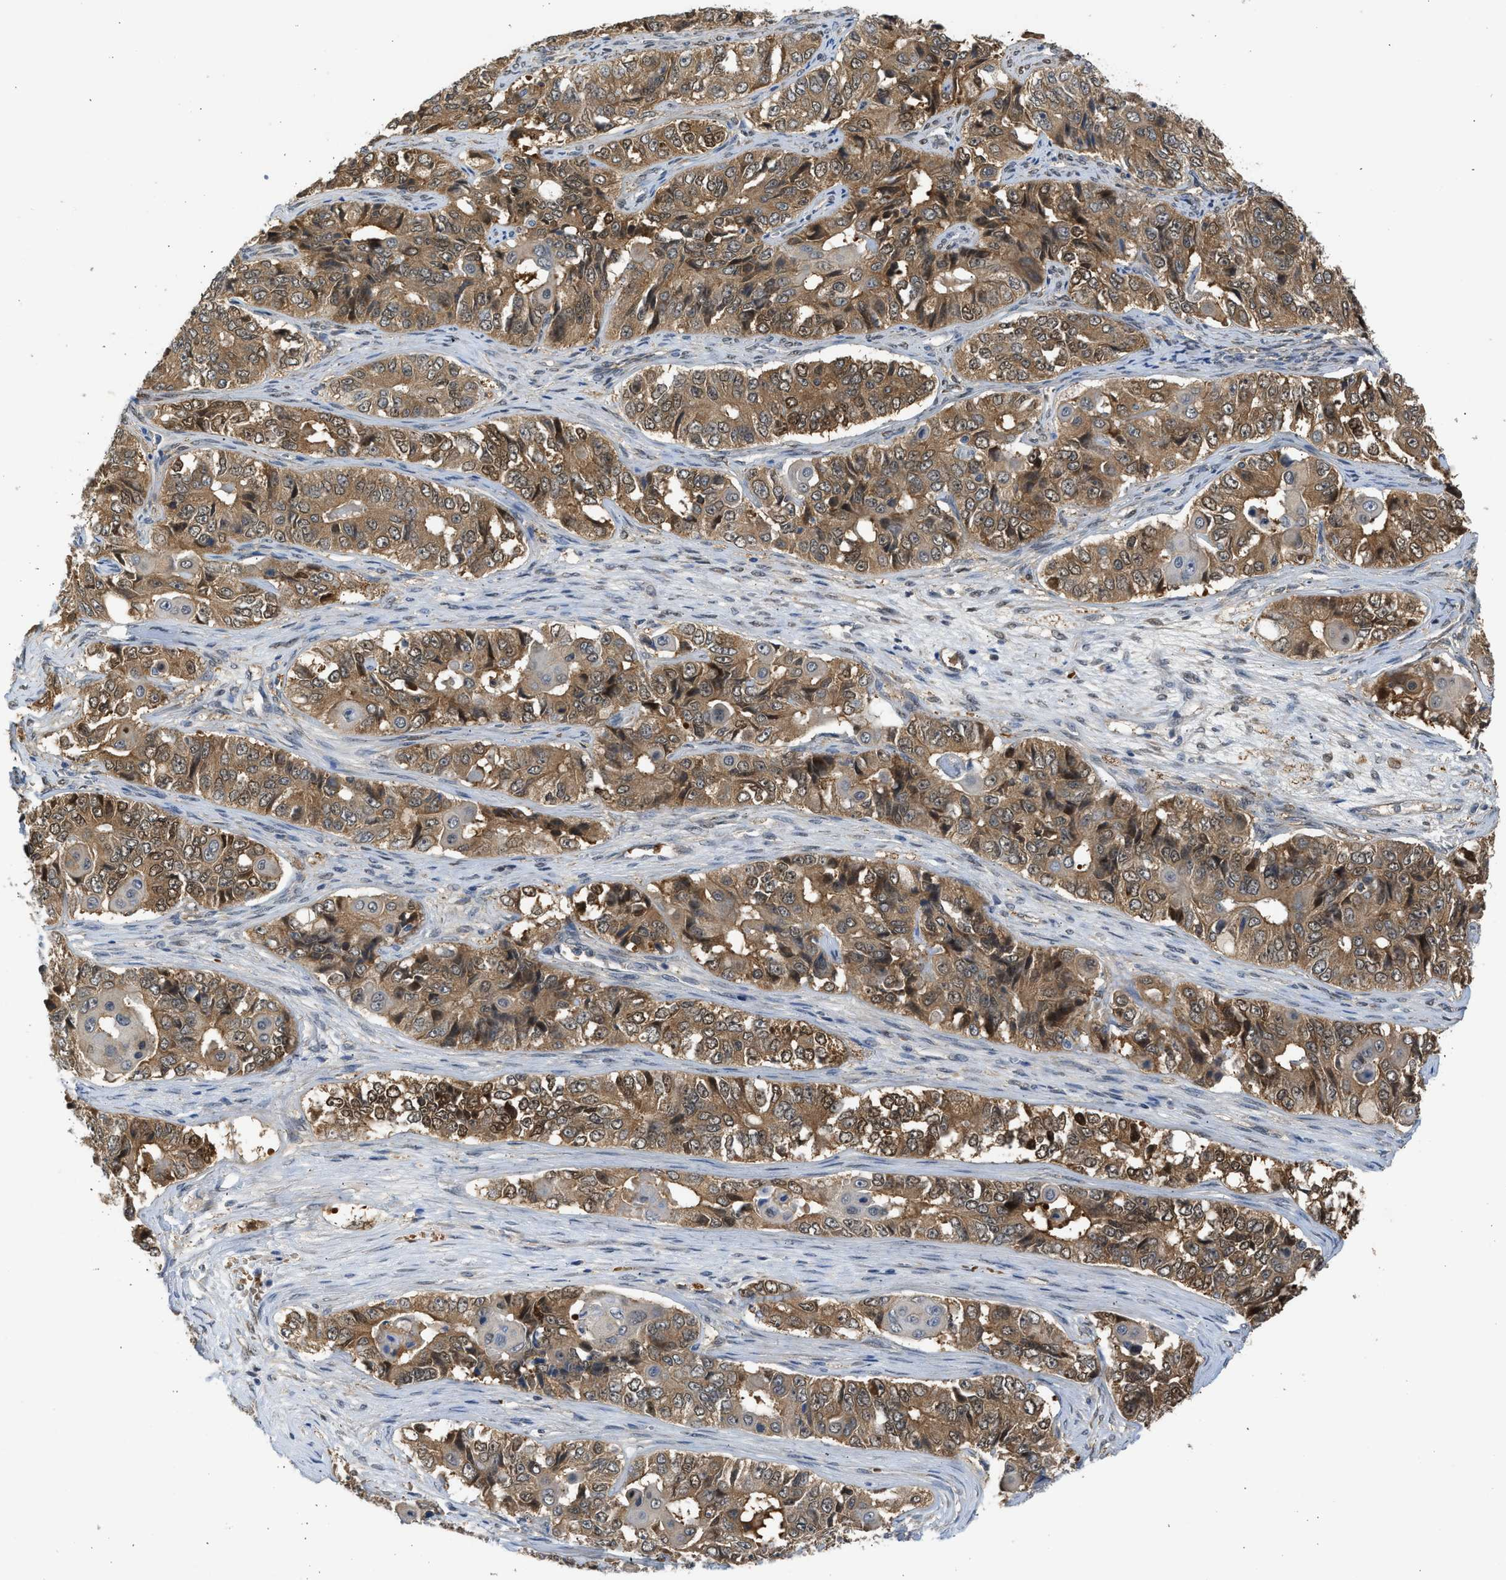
{"staining": {"intensity": "moderate", "quantity": ">75%", "location": "cytoplasmic/membranous,nuclear"}, "tissue": "ovarian cancer", "cell_type": "Tumor cells", "image_type": "cancer", "snomed": [{"axis": "morphology", "description": "Carcinoma, endometroid"}, {"axis": "topography", "description": "Ovary"}], "caption": "DAB immunohistochemical staining of human ovarian cancer (endometroid carcinoma) shows moderate cytoplasmic/membranous and nuclear protein expression in about >75% of tumor cells.", "gene": "MAPK7", "patient": {"sex": "female", "age": 51}}